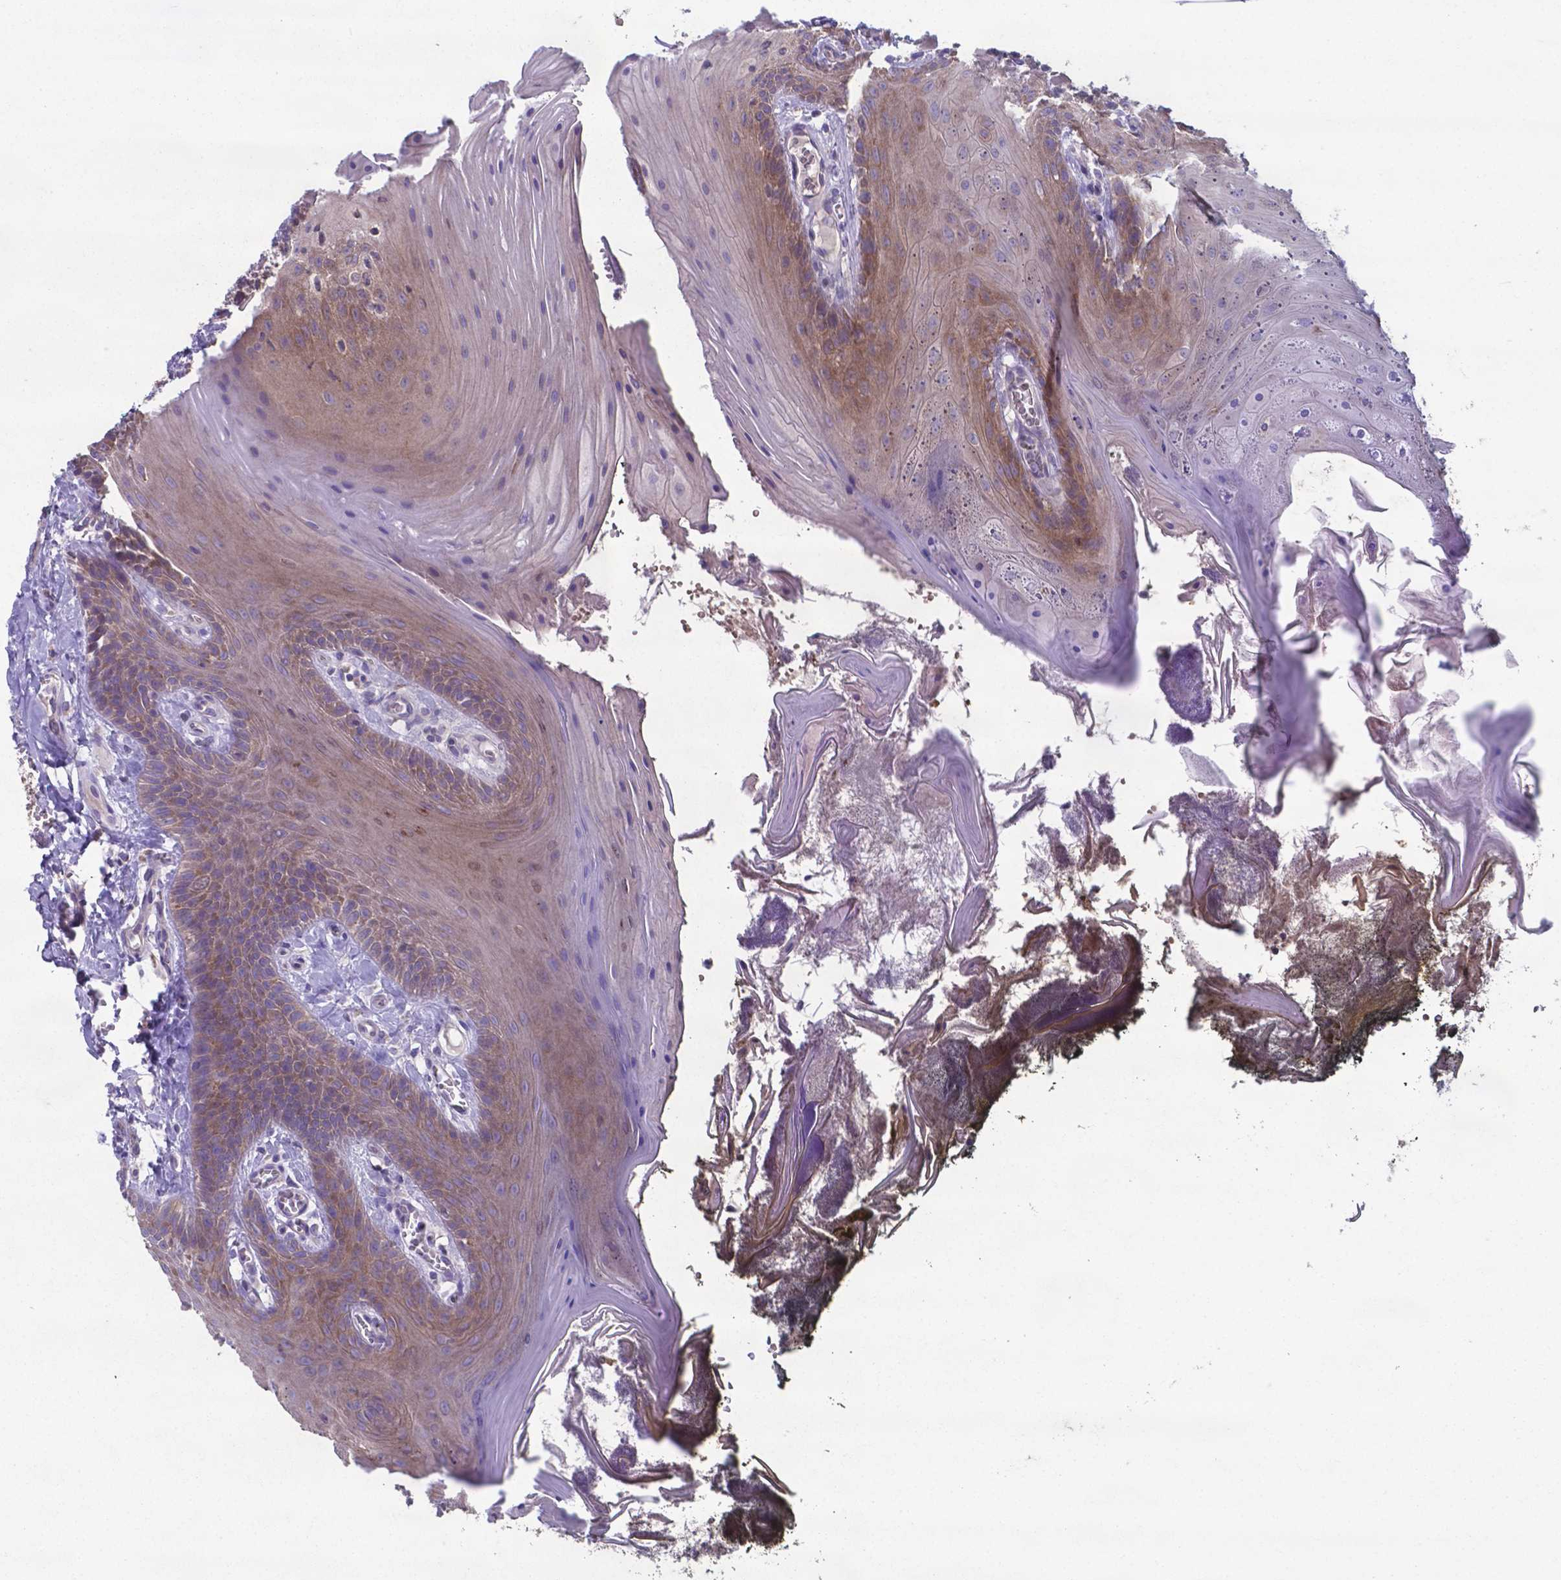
{"staining": {"intensity": "weak", "quantity": "25%-75%", "location": "cytoplasmic/membranous"}, "tissue": "oral mucosa", "cell_type": "Squamous epithelial cells", "image_type": "normal", "snomed": [{"axis": "morphology", "description": "Normal tissue, NOS"}, {"axis": "topography", "description": "Oral tissue"}], "caption": "Immunohistochemical staining of benign oral mucosa shows 25%-75% levels of weak cytoplasmic/membranous protein expression in approximately 25%-75% of squamous epithelial cells.", "gene": "TYRO3", "patient": {"sex": "male", "age": 9}}